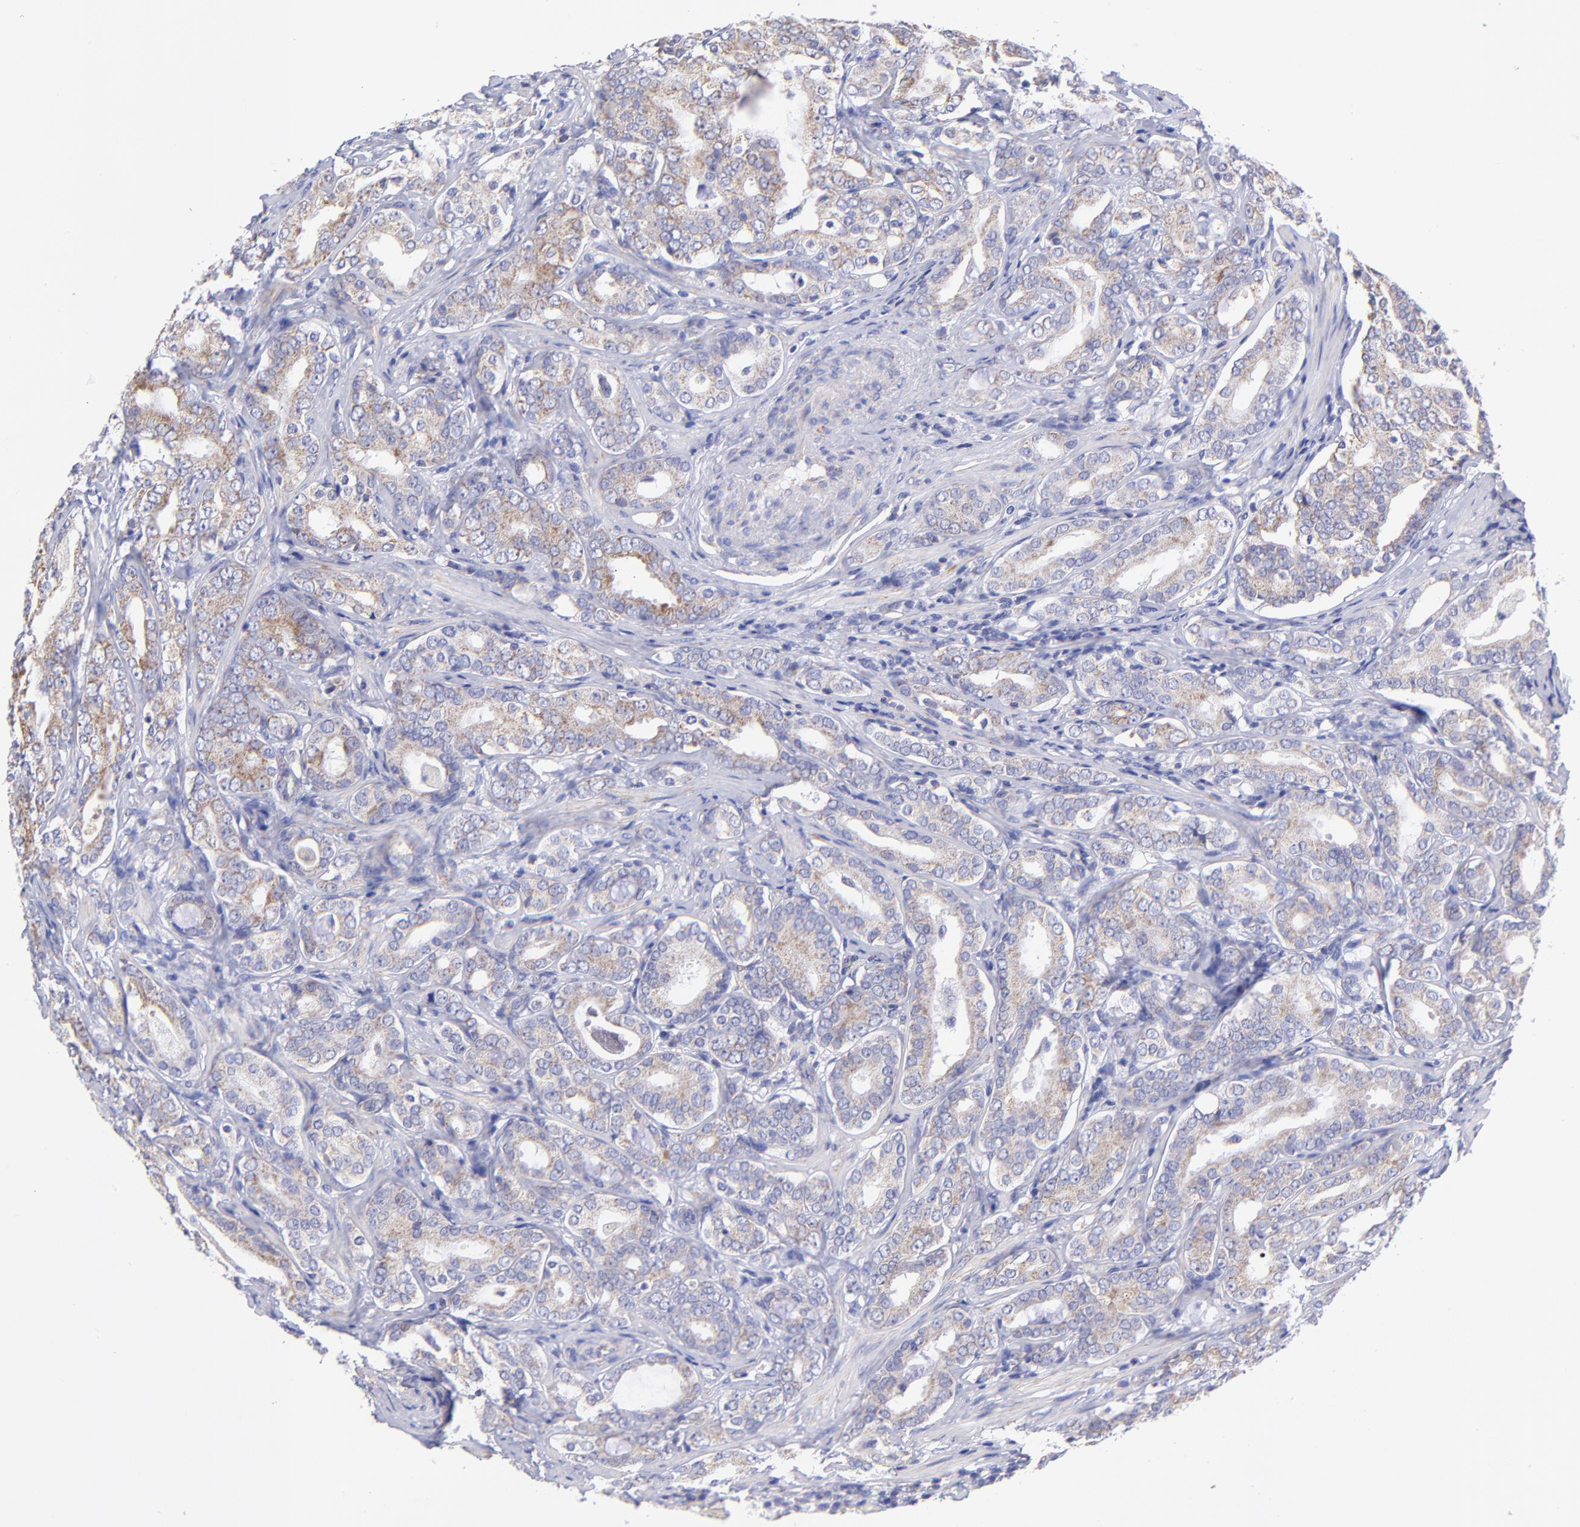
{"staining": {"intensity": "moderate", "quantity": "<25%", "location": "cytoplasmic/membranous"}, "tissue": "prostate cancer", "cell_type": "Tumor cells", "image_type": "cancer", "snomed": [{"axis": "morphology", "description": "Adenocarcinoma, Low grade"}, {"axis": "topography", "description": "Prostate"}], "caption": "Adenocarcinoma (low-grade) (prostate) stained with immunohistochemistry displays moderate cytoplasmic/membranous expression in about <25% of tumor cells.", "gene": "NDUFB7", "patient": {"sex": "male", "age": 59}}